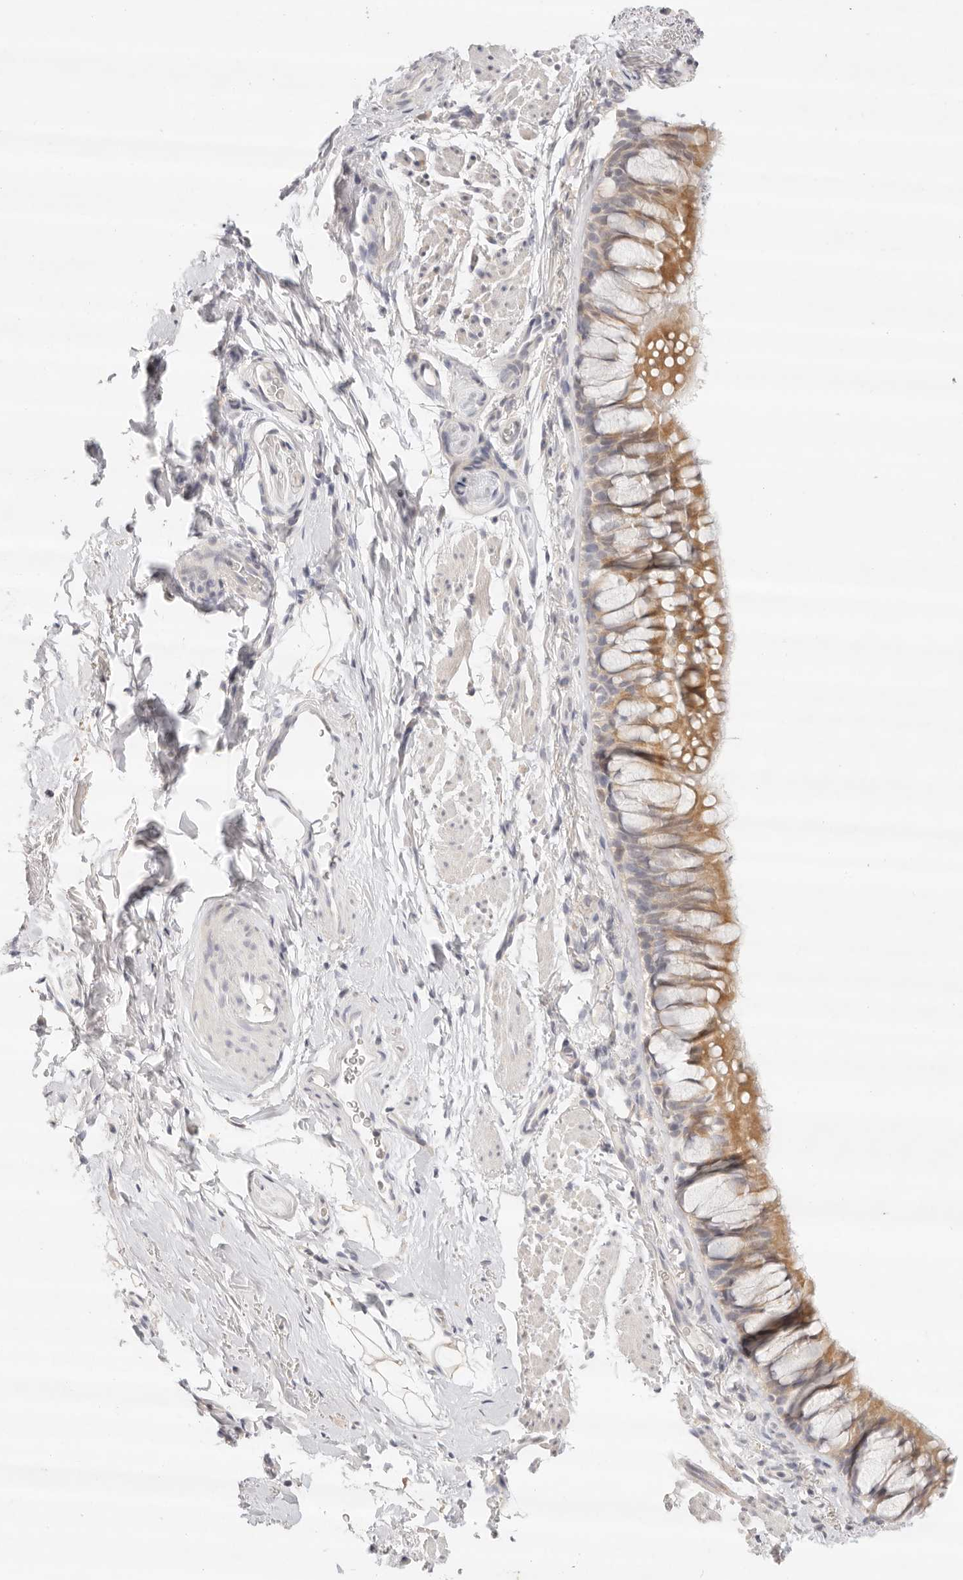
{"staining": {"intensity": "moderate", "quantity": "25%-75%", "location": "cytoplasmic/membranous"}, "tissue": "bronchus", "cell_type": "Respiratory epithelial cells", "image_type": "normal", "snomed": [{"axis": "morphology", "description": "Normal tissue, NOS"}, {"axis": "topography", "description": "Cartilage tissue"}, {"axis": "topography", "description": "Bronchus"}], "caption": "This photomicrograph demonstrates benign bronchus stained with immunohistochemistry to label a protein in brown. The cytoplasmic/membranous of respiratory epithelial cells show moderate positivity for the protein. Nuclei are counter-stained blue.", "gene": "GPR156", "patient": {"sex": "female", "age": 53}}